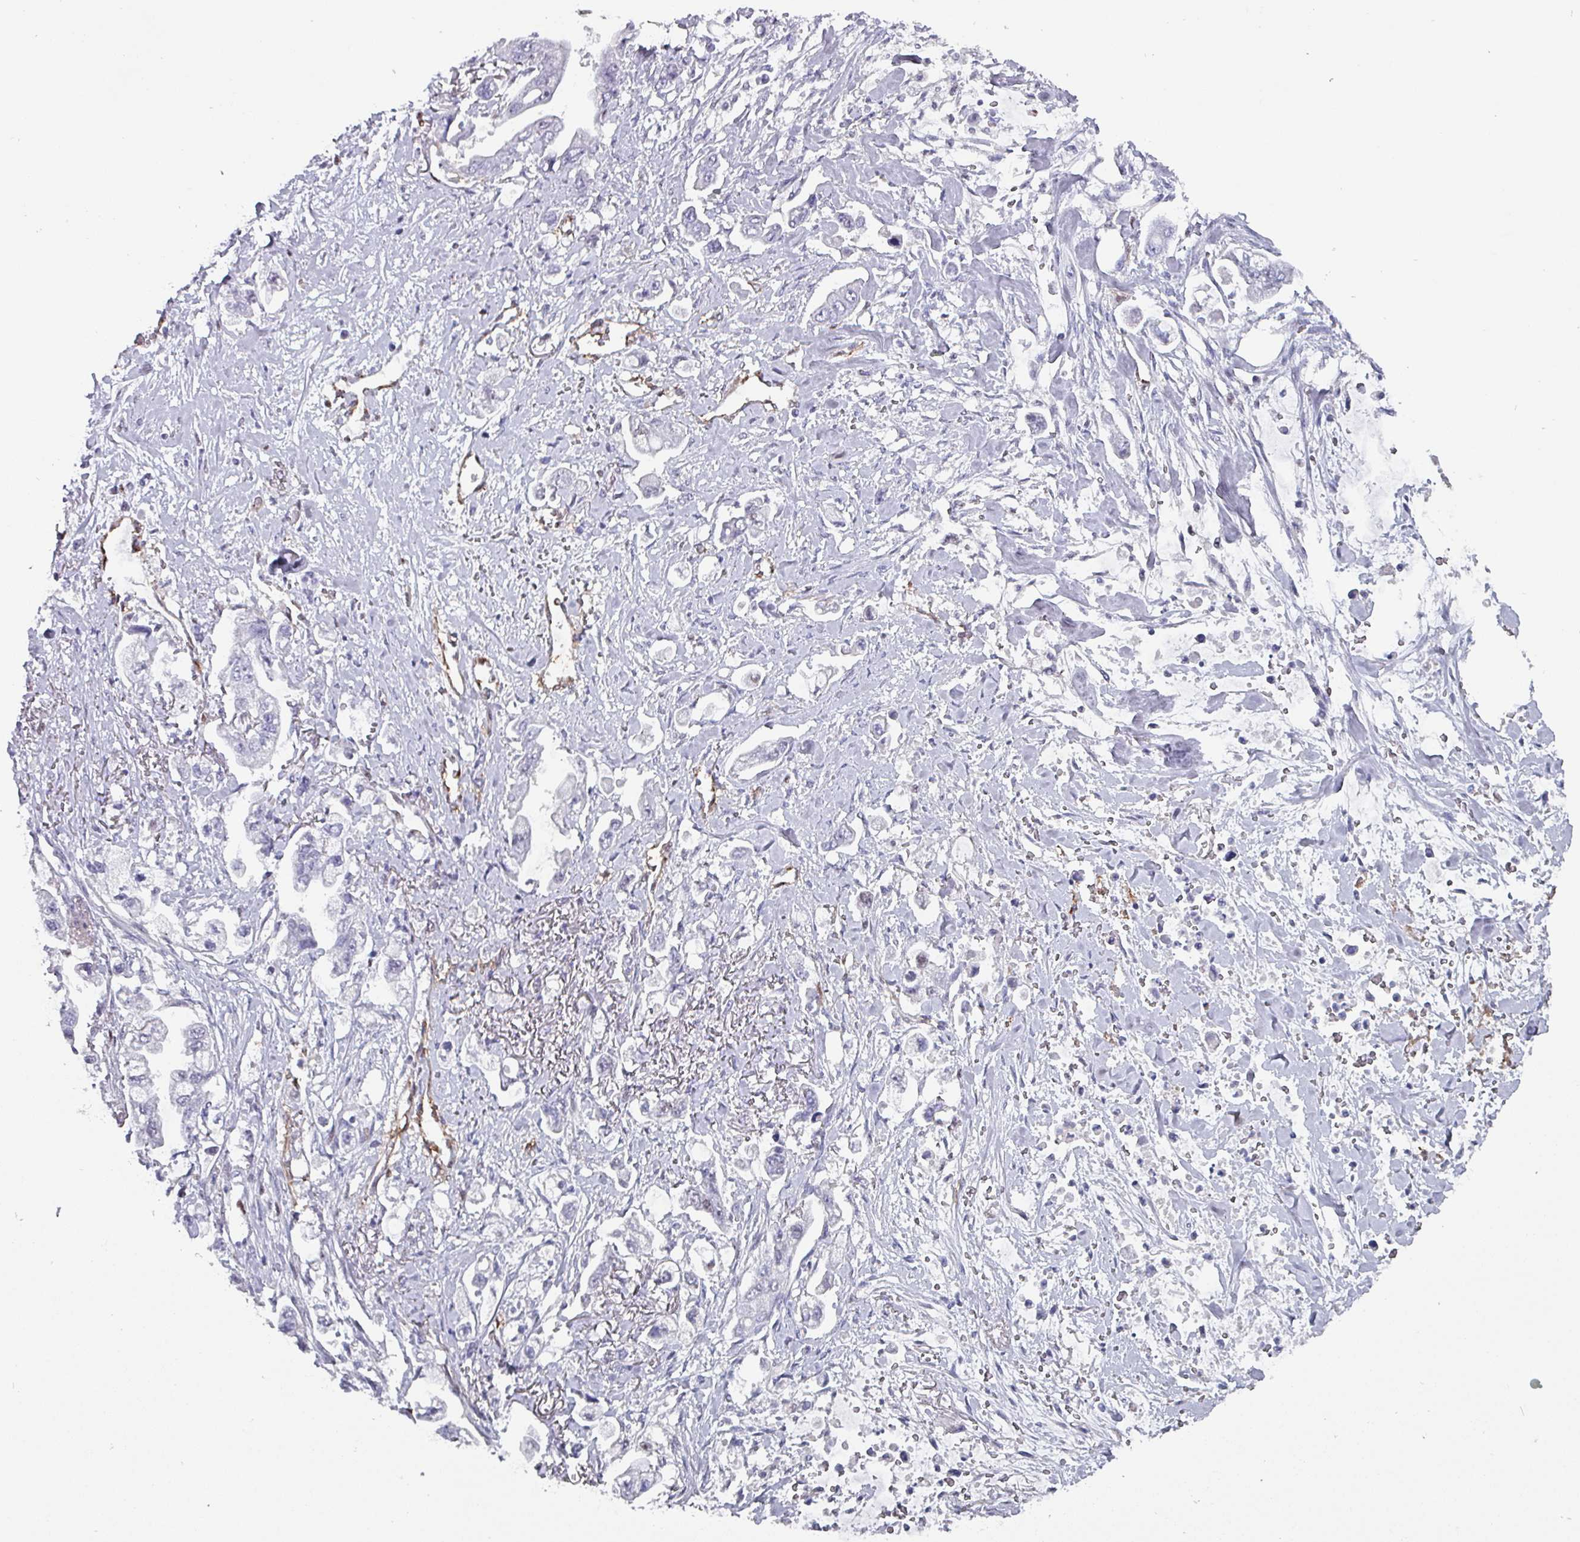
{"staining": {"intensity": "negative", "quantity": "none", "location": "none"}, "tissue": "stomach cancer", "cell_type": "Tumor cells", "image_type": "cancer", "snomed": [{"axis": "morphology", "description": "Adenocarcinoma, NOS"}, {"axis": "topography", "description": "Stomach"}], "caption": "This micrograph is of stomach adenocarcinoma stained with IHC to label a protein in brown with the nuclei are counter-stained blue. There is no staining in tumor cells.", "gene": "ZNF816-ZNF321P", "patient": {"sex": "male", "age": 62}}